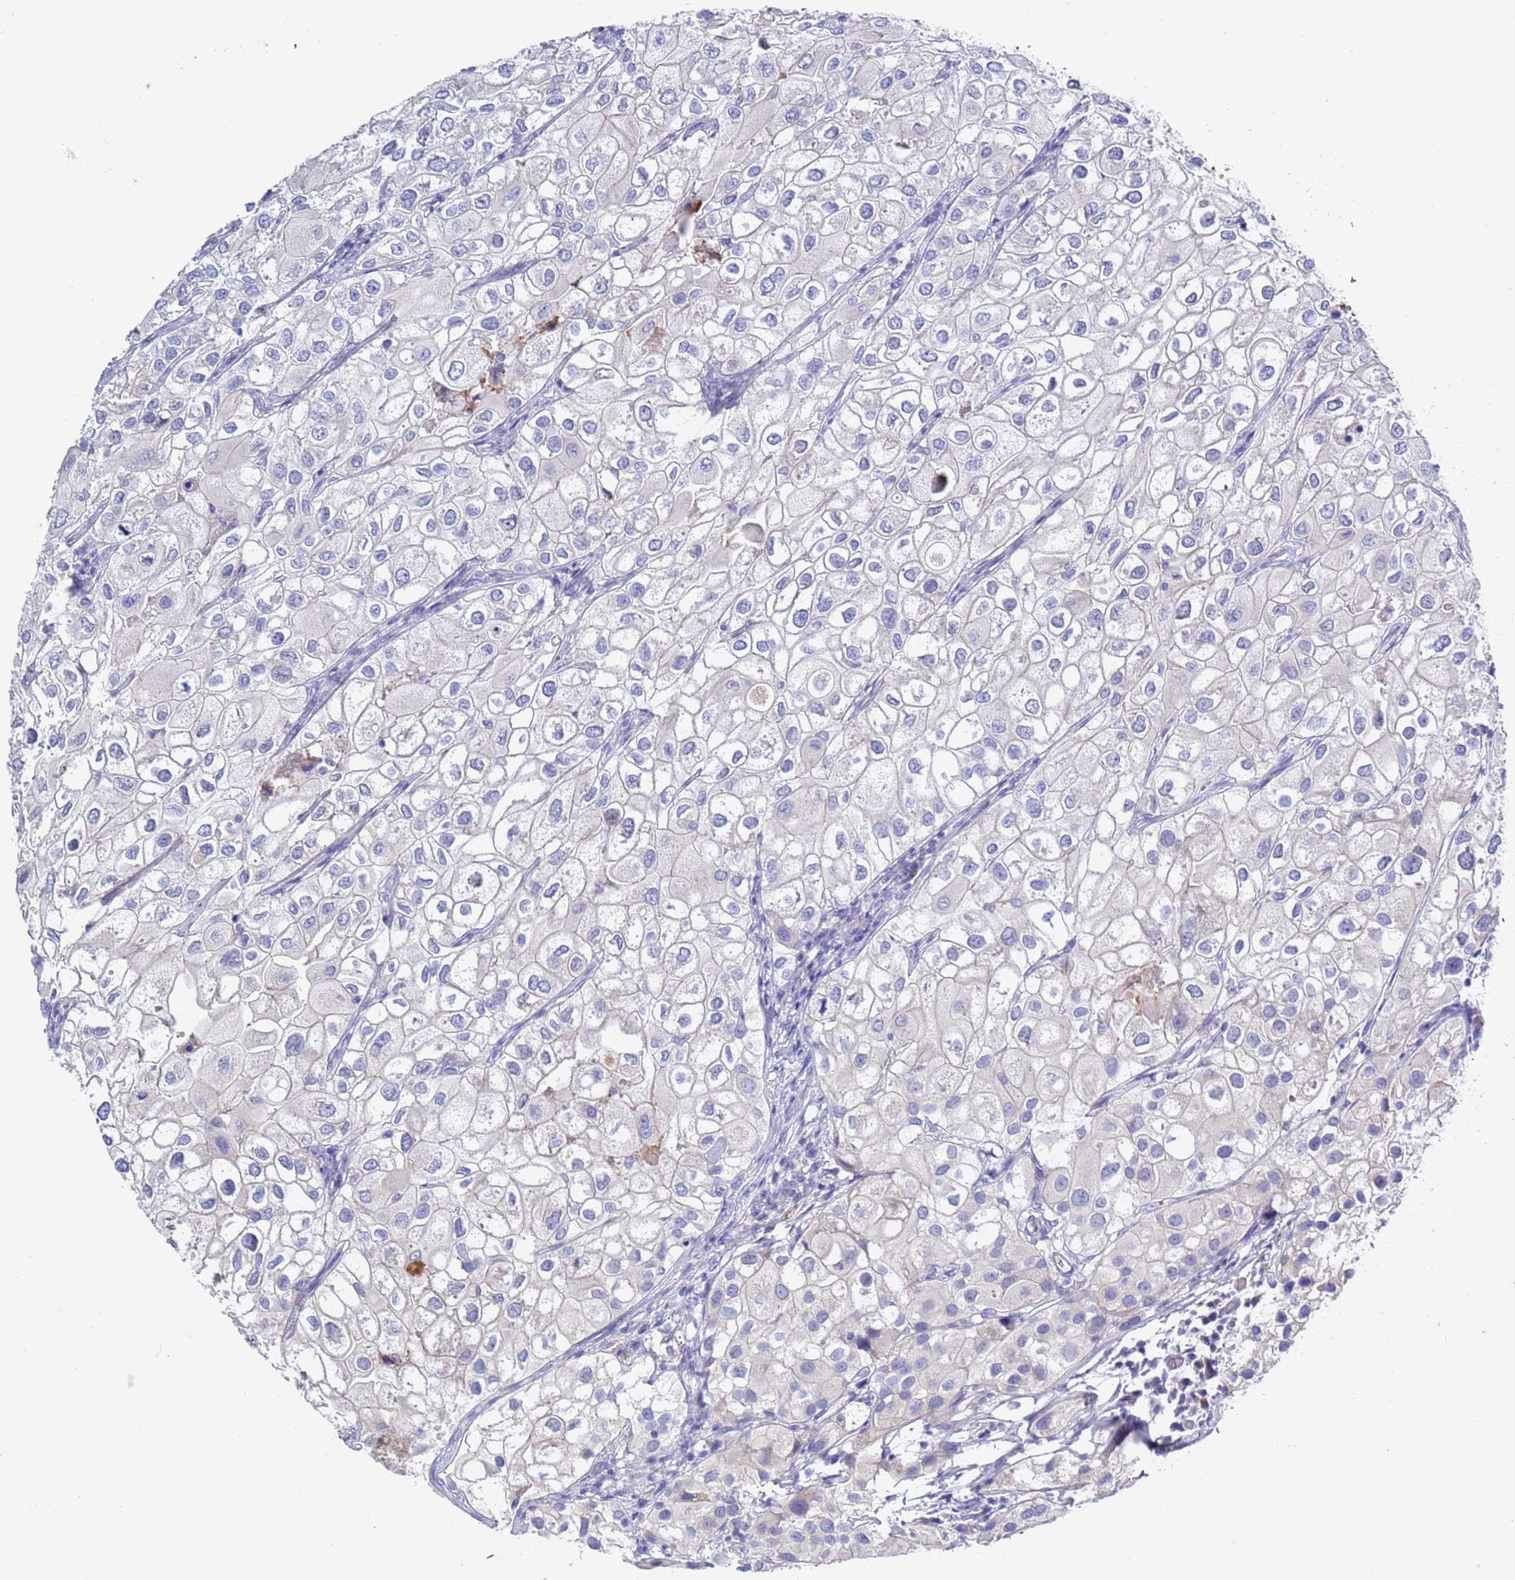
{"staining": {"intensity": "negative", "quantity": "none", "location": "none"}, "tissue": "urothelial cancer", "cell_type": "Tumor cells", "image_type": "cancer", "snomed": [{"axis": "morphology", "description": "Urothelial carcinoma, High grade"}, {"axis": "topography", "description": "Urinary bladder"}], "caption": "The micrograph shows no significant positivity in tumor cells of urothelial carcinoma (high-grade).", "gene": "C4orf46", "patient": {"sex": "male", "age": 64}}